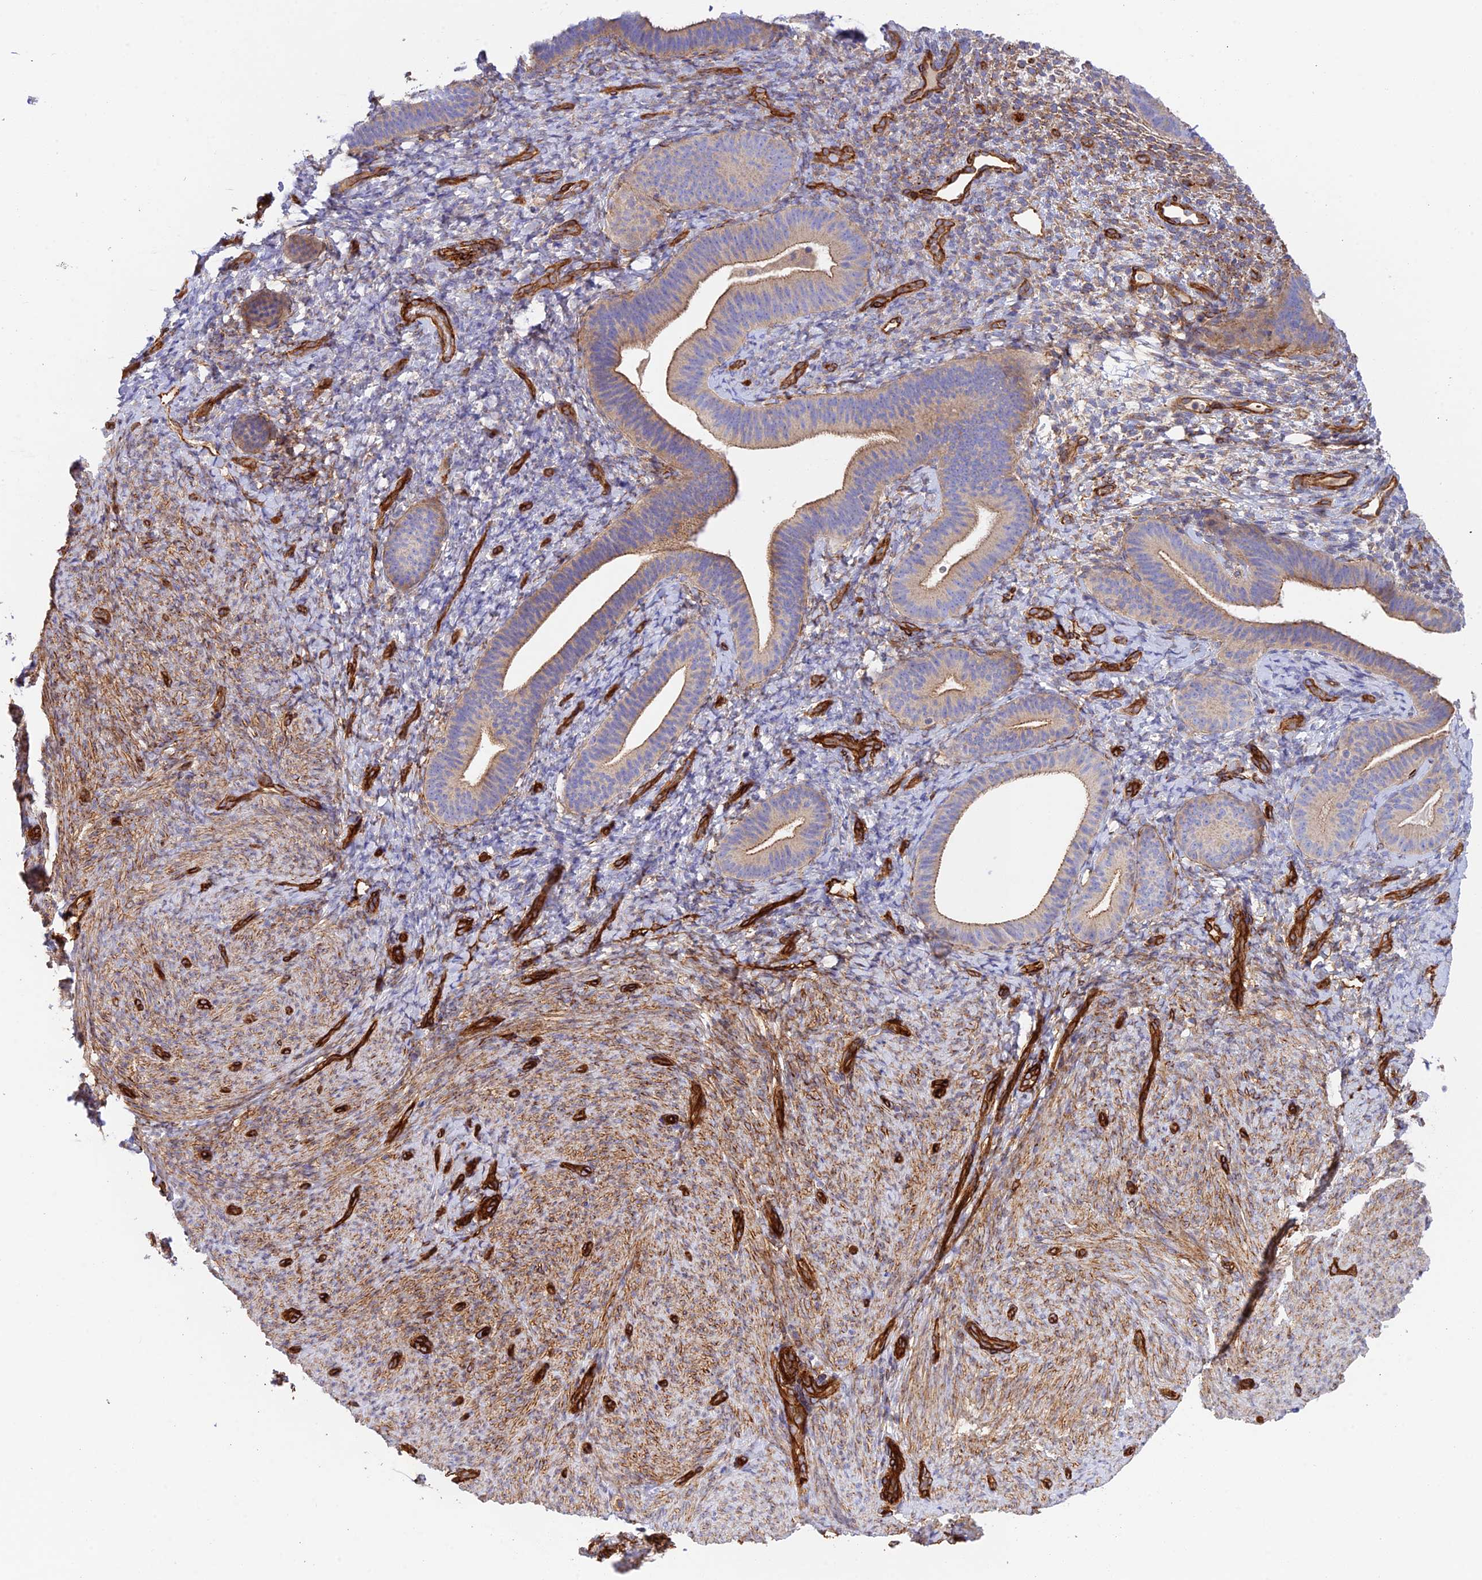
{"staining": {"intensity": "negative", "quantity": "none", "location": "none"}, "tissue": "endometrium", "cell_type": "Cells in endometrial stroma", "image_type": "normal", "snomed": [{"axis": "morphology", "description": "Normal tissue, NOS"}, {"axis": "topography", "description": "Endometrium"}], "caption": "An image of human endometrium is negative for staining in cells in endometrial stroma. The staining is performed using DAB (3,3'-diaminobenzidine) brown chromogen with nuclei counter-stained in using hematoxylin.", "gene": "MYO9A", "patient": {"sex": "female", "age": 65}}